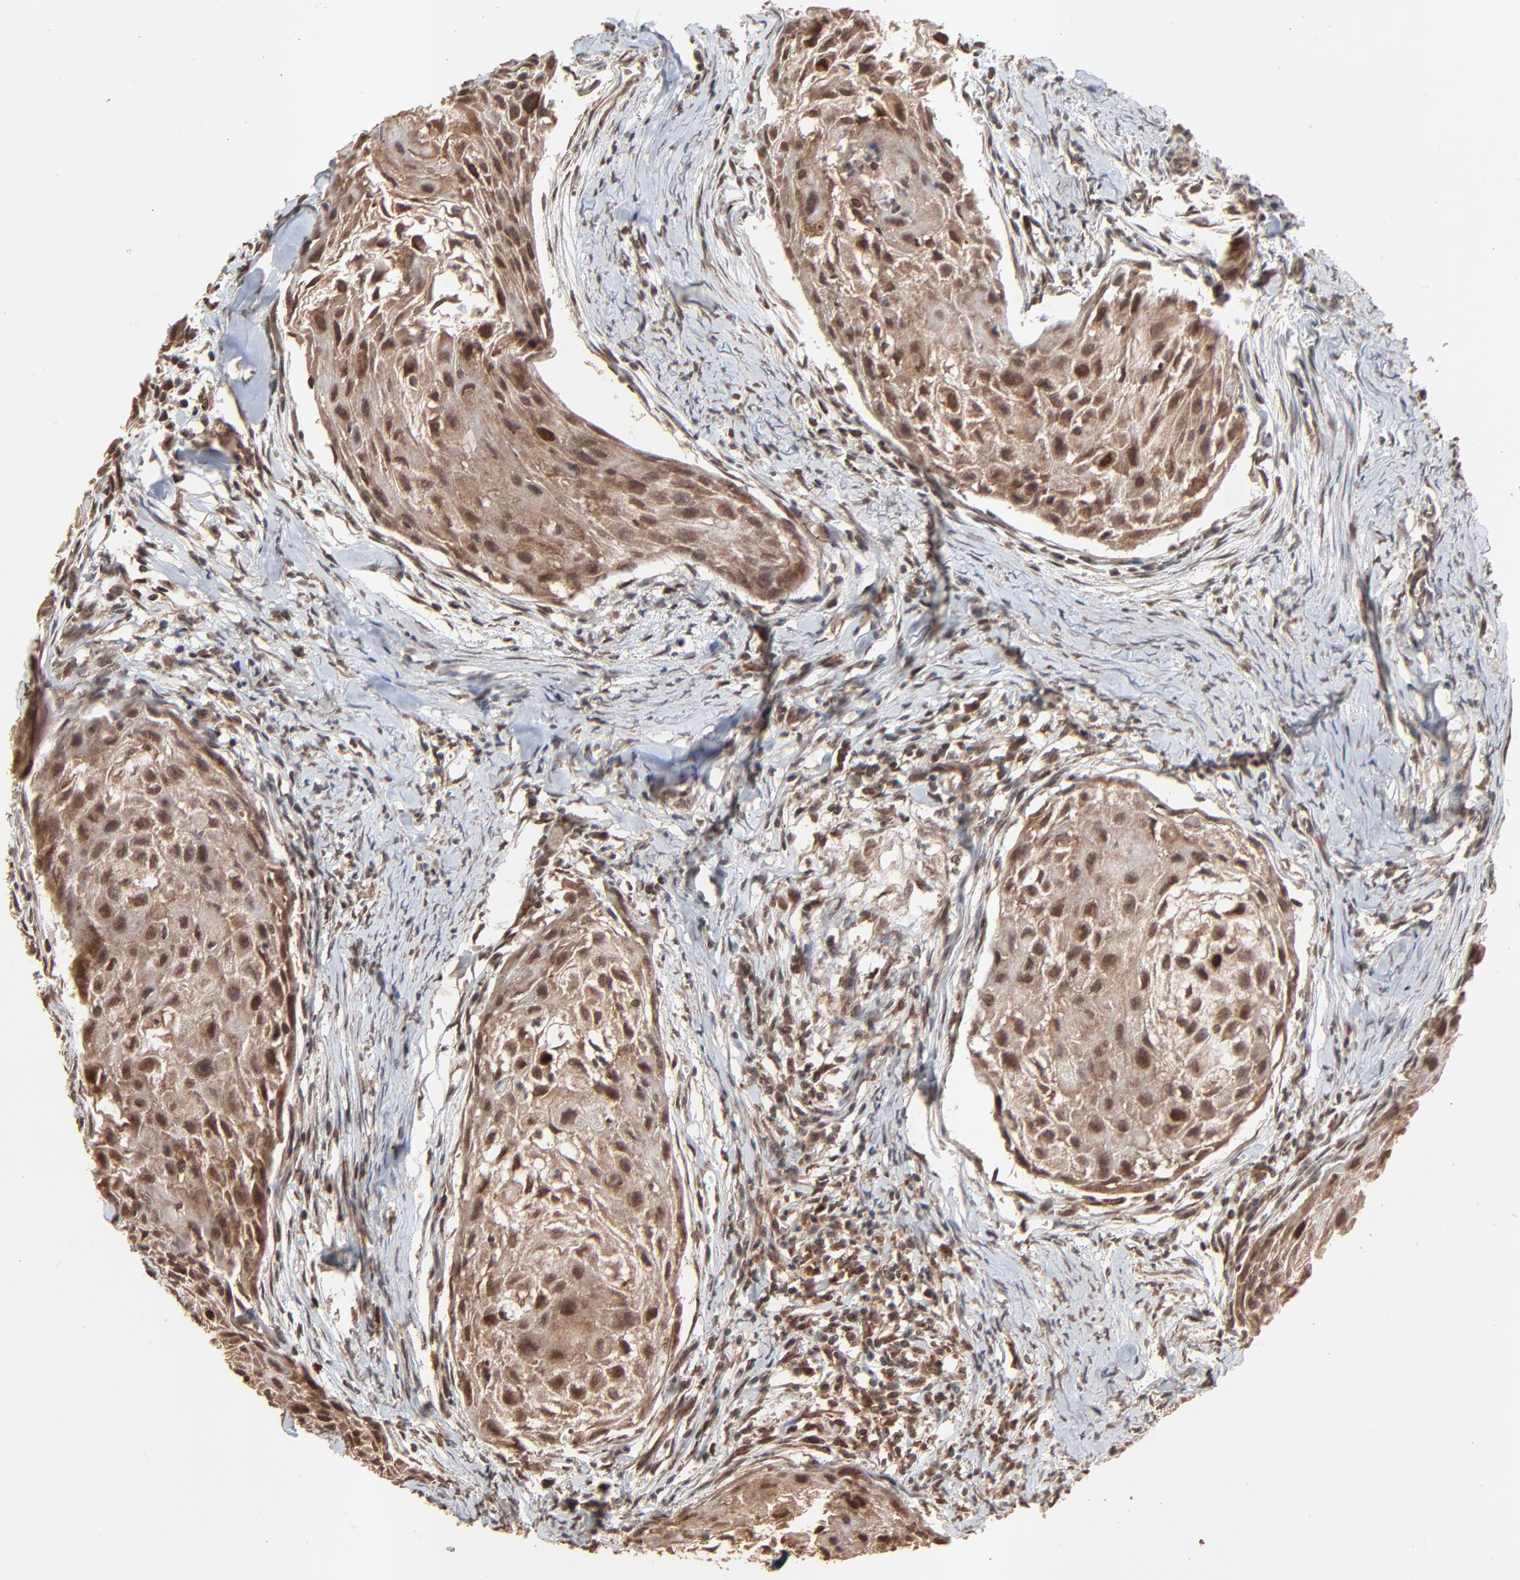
{"staining": {"intensity": "moderate", "quantity": ">75%", "location": "cytoplasmic/membranous,nuclear"}, "tissue": "head and neck cancer", "cell_type": "Tumor cells", "image_type": "cancer", "snomed": [{"axis": "morphology", "description": "Squamous cell carcinoma, NOS"}, {"axis": "topography", "description": "Head-Neck"}], "caption": "Head and neck squamous cell carcinoma stained with DAB immunohistochemistry reveals medium levels of moderate cytoplasmic/membranous and nuclear expression in approximately >75% of tumor cells.", "gene": "FAM227A", "patient": {"sex": "male", "age": 64}}